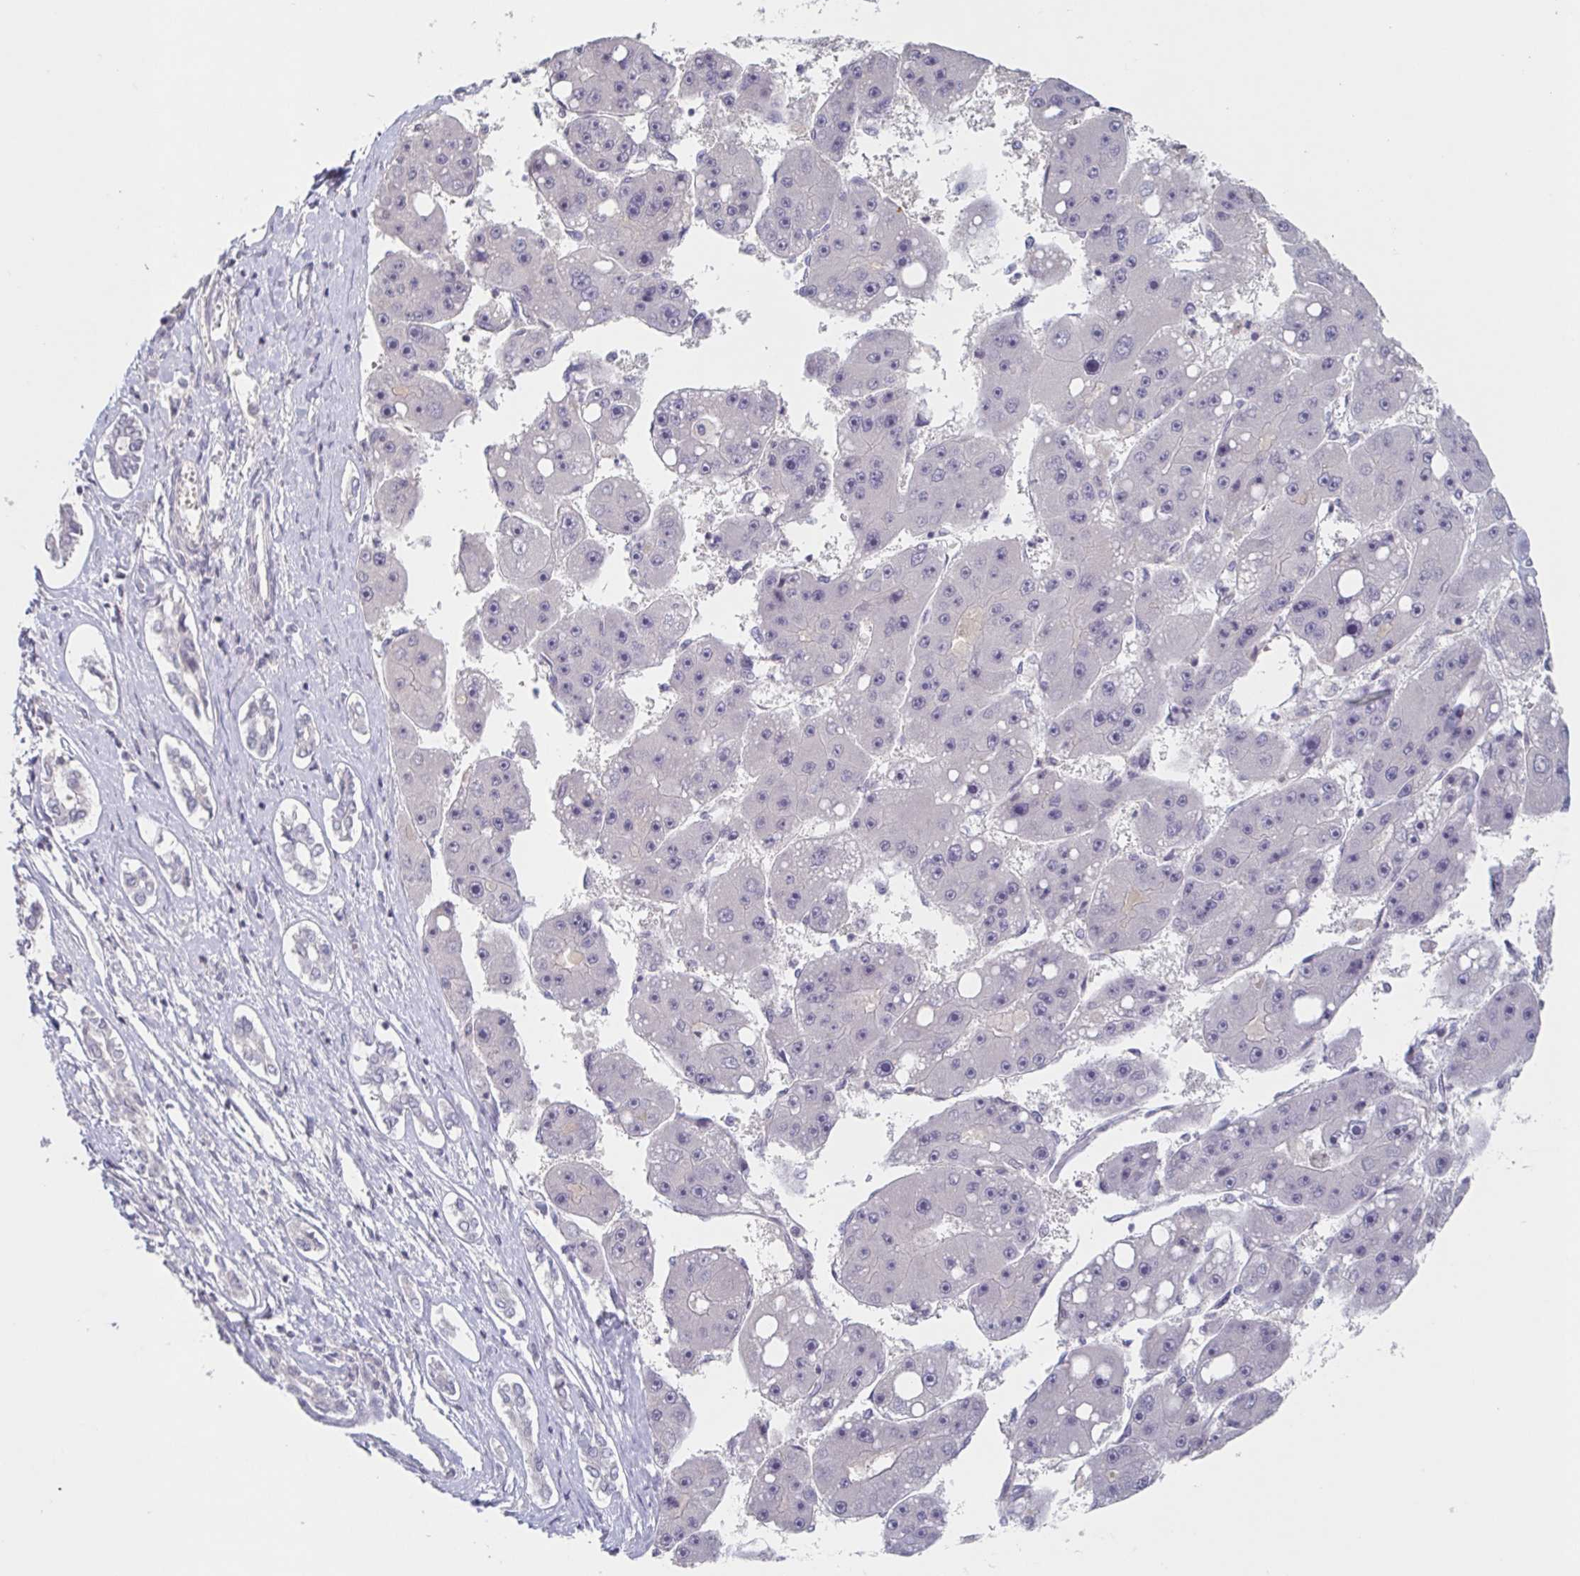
{"staining": {"intensity": "negative", "quantity": "none", "location": "none"}, "tissue": "liver cancer", "cell_type": "Tumor cells", "image_type": "cancer", "snomed": [{"axis": "morphology", "description": "Carcinoma, Hepatocellular, NOS"}, {"axis": "topography", "description": "Liver"}], "caption": "Immunohistochemistry (IHC) image of neoplastic tissue: hepatocellular carcinoma (liver) stained with DAB exhibits no significant protein positivity in tumor cells. (Stains: DAB (3,3'-diaminobenzidine) immunohistochemistry with hematoxylin counter stain, Microscopy: brightfield microscopy at high magnification).", "gene": "INSL5", "patient": {"sex": "female", "age": 61}}